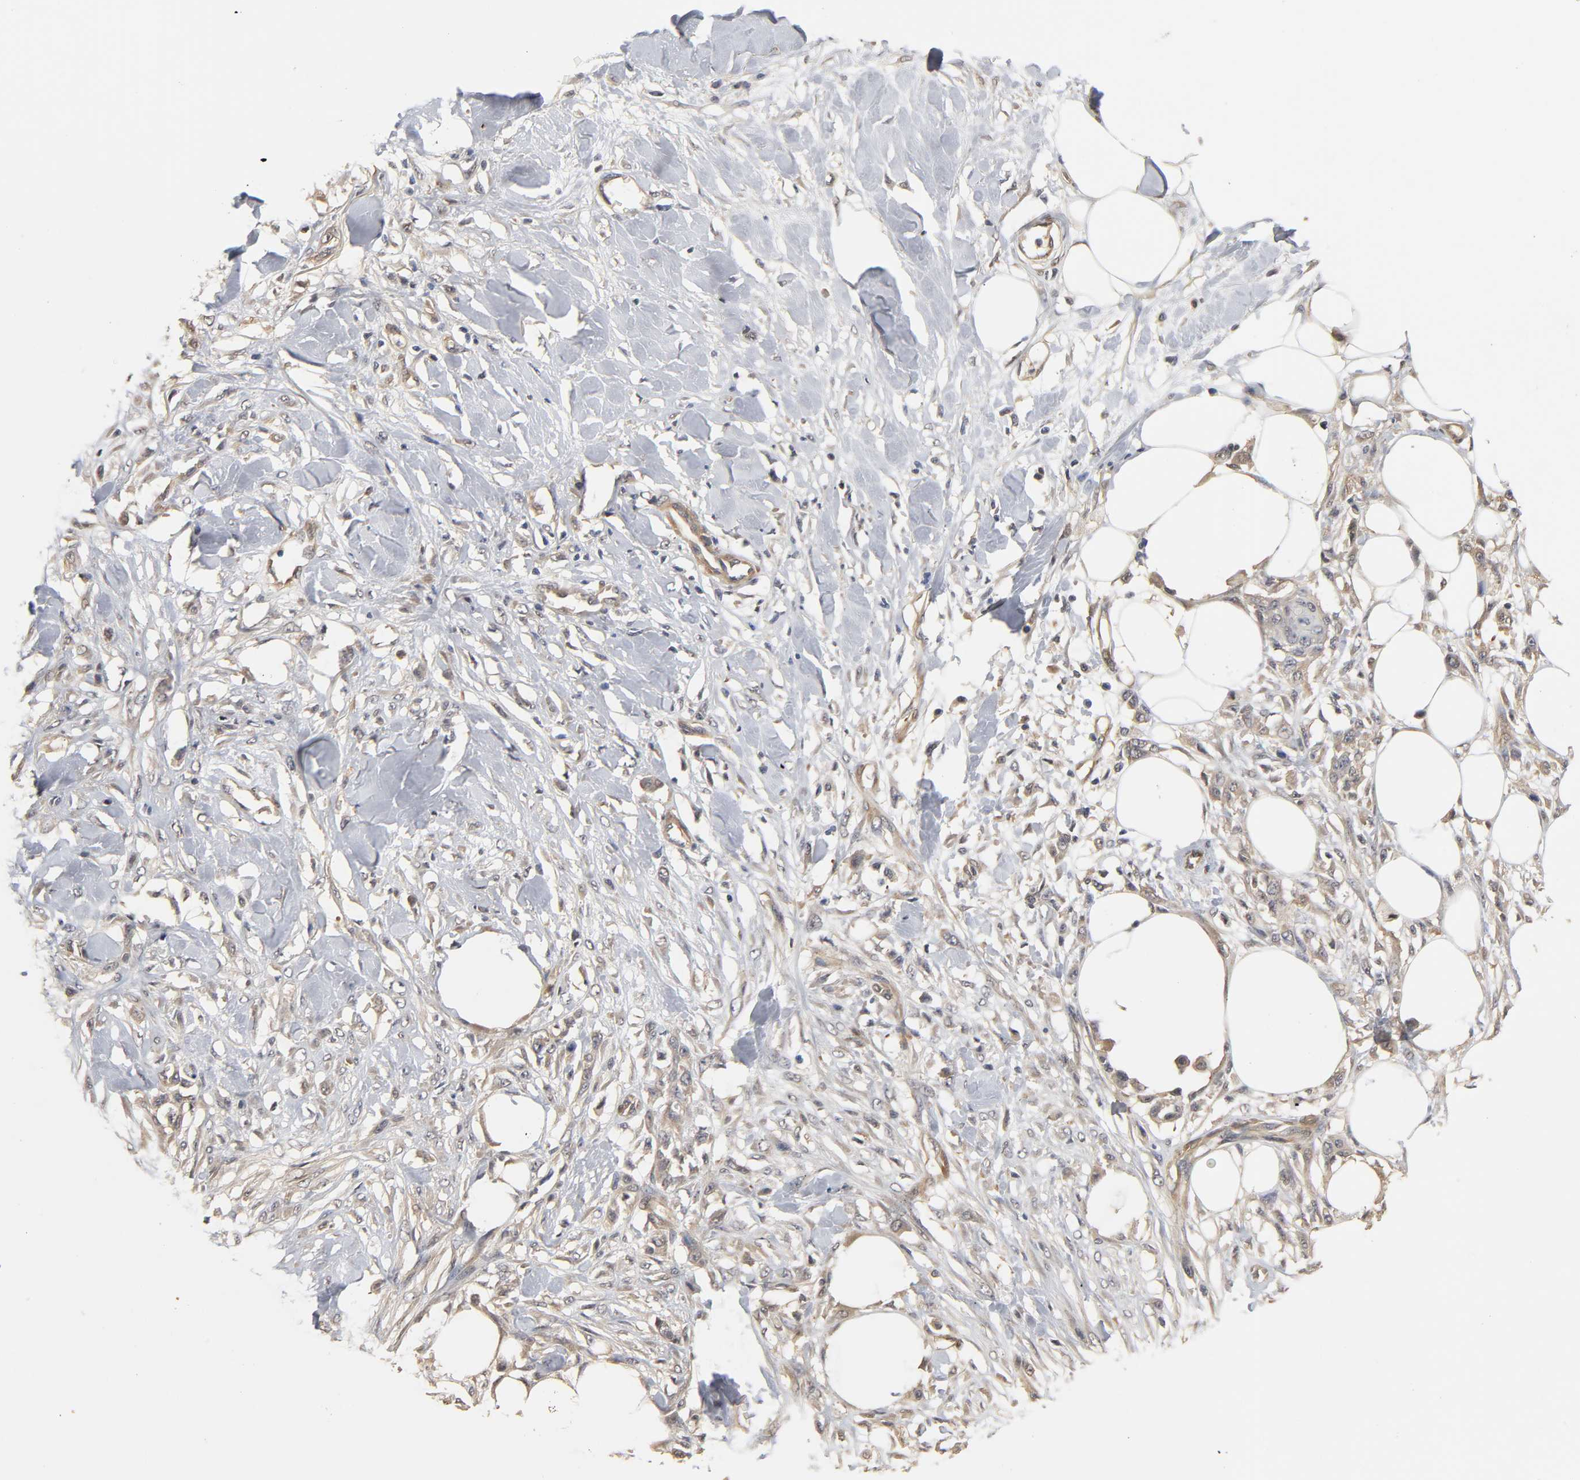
{"staining": {"intensity": "negative", "quantity": "none", "location": "none"}, "tissue": "skin cancer", "cell_type": "Tumor cells", "image_type": "cancer", "snomed": [{"axis": "morphology", "description": "Normal tissue, NOS"}, {"axis": "morphology", "description": "Squamous cell carcinoma, NOS"}, {"axis": "topography", "description": "Skin"}], "caption": "DAB immunohistochemical staining of human skin squamous cell carcinoma reveals no significant positivity in tumor cells.", "gene": "PDE5A", "patient": {"sex": "female", "age": 59}}